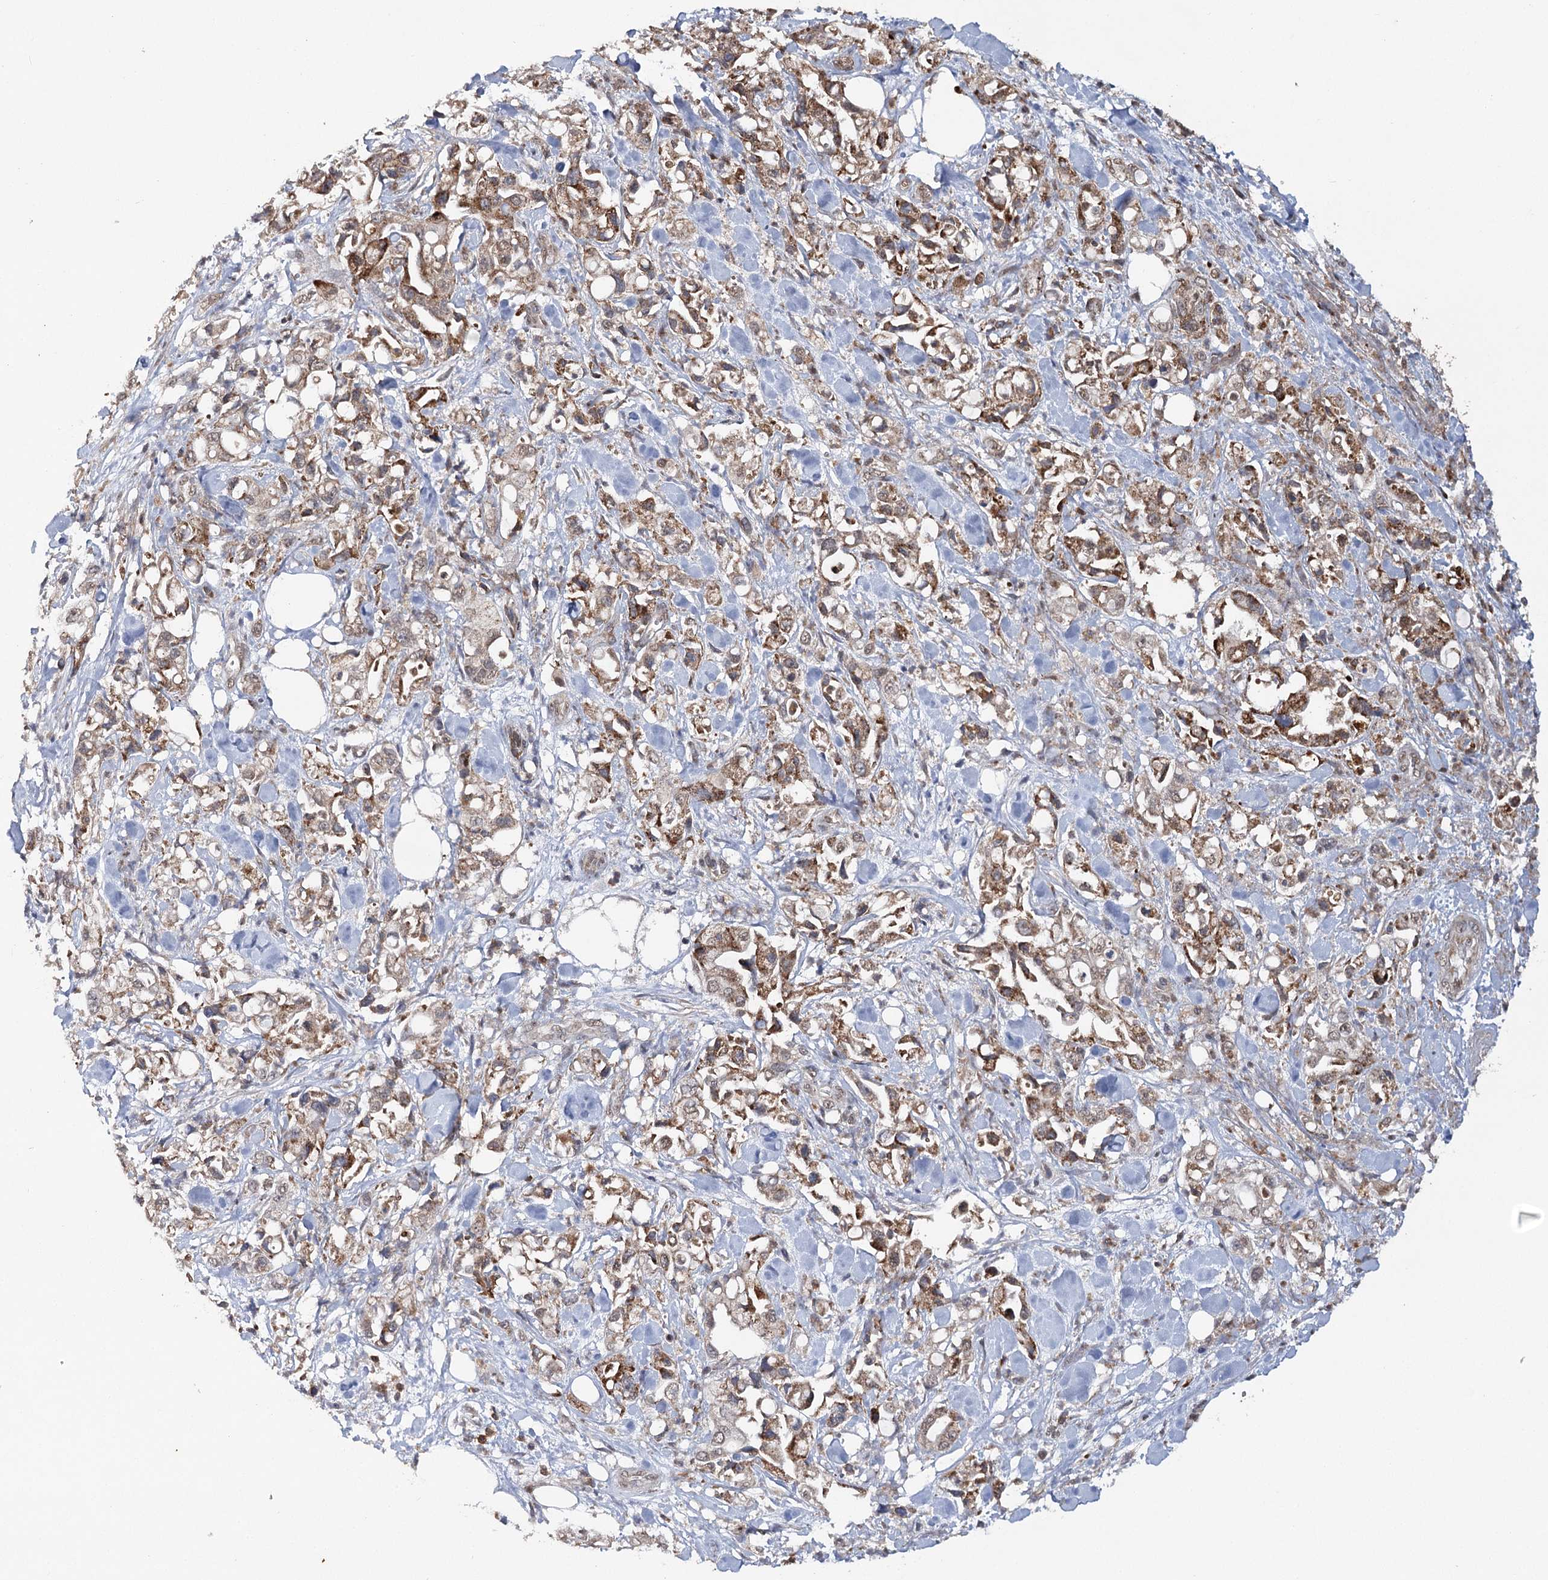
{"staining": {"intensity": "moderate", "quantity": ">75%", "location": "cytoplasmic/membranous"}, "tissue": "pancreatic cancer", "cell_type": "Tumor cells", "image_type": "cancer", "snomed": [{"axis": "morphology", "description": "Adenocarcinoma, NOS"}, {"axis": "topography", "description": "Pancreas"}], "caption": "Human pancreatic adenocarcinoma stained with a brown dye reveals moderate cytoplasmic/membranous positive positivity in about >75% of tumor cells.", "gene": "ZNRF3", "patient": {"sex": "male", "age": 70}}